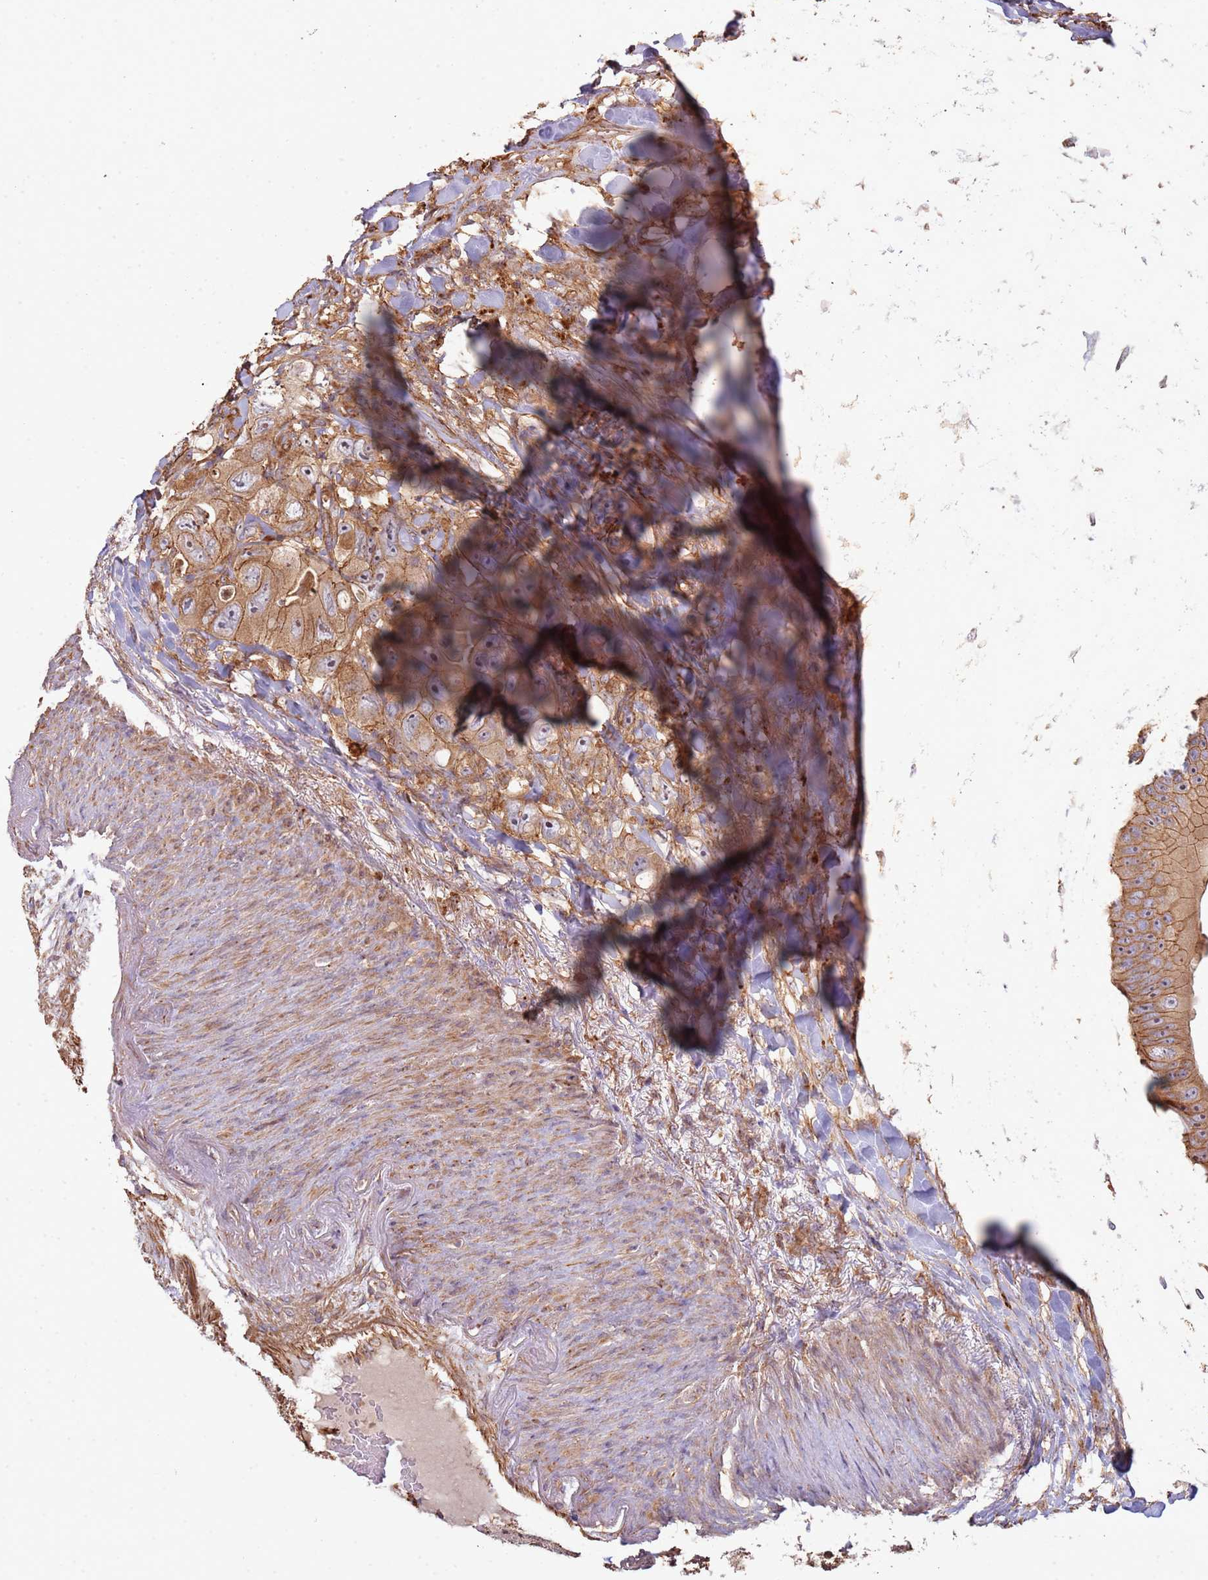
{"staining": {"intensity": "moderate", "quantity": ">75%", "location": "cytoplasmic/membranous,nuclear"}, "tissue": "colorectal cancer", "cell_type": "Tumor cells", "image_type": "cancer", "snomed": [{"axis": "morphology", "description": "Adenocarcinoma, NOS"}, {"axis": "topography", "description": "Colon"}], "caption": "Approximately >75% of tumor cells in human colorectal adenocarcinoma show moderate cytoplasmic/membranous and nuclear protein positivity as visualized by brown immunohistochemical staining.", "gene": "NDUFAF4", "patient": {"sex": "female", "age": 46}}